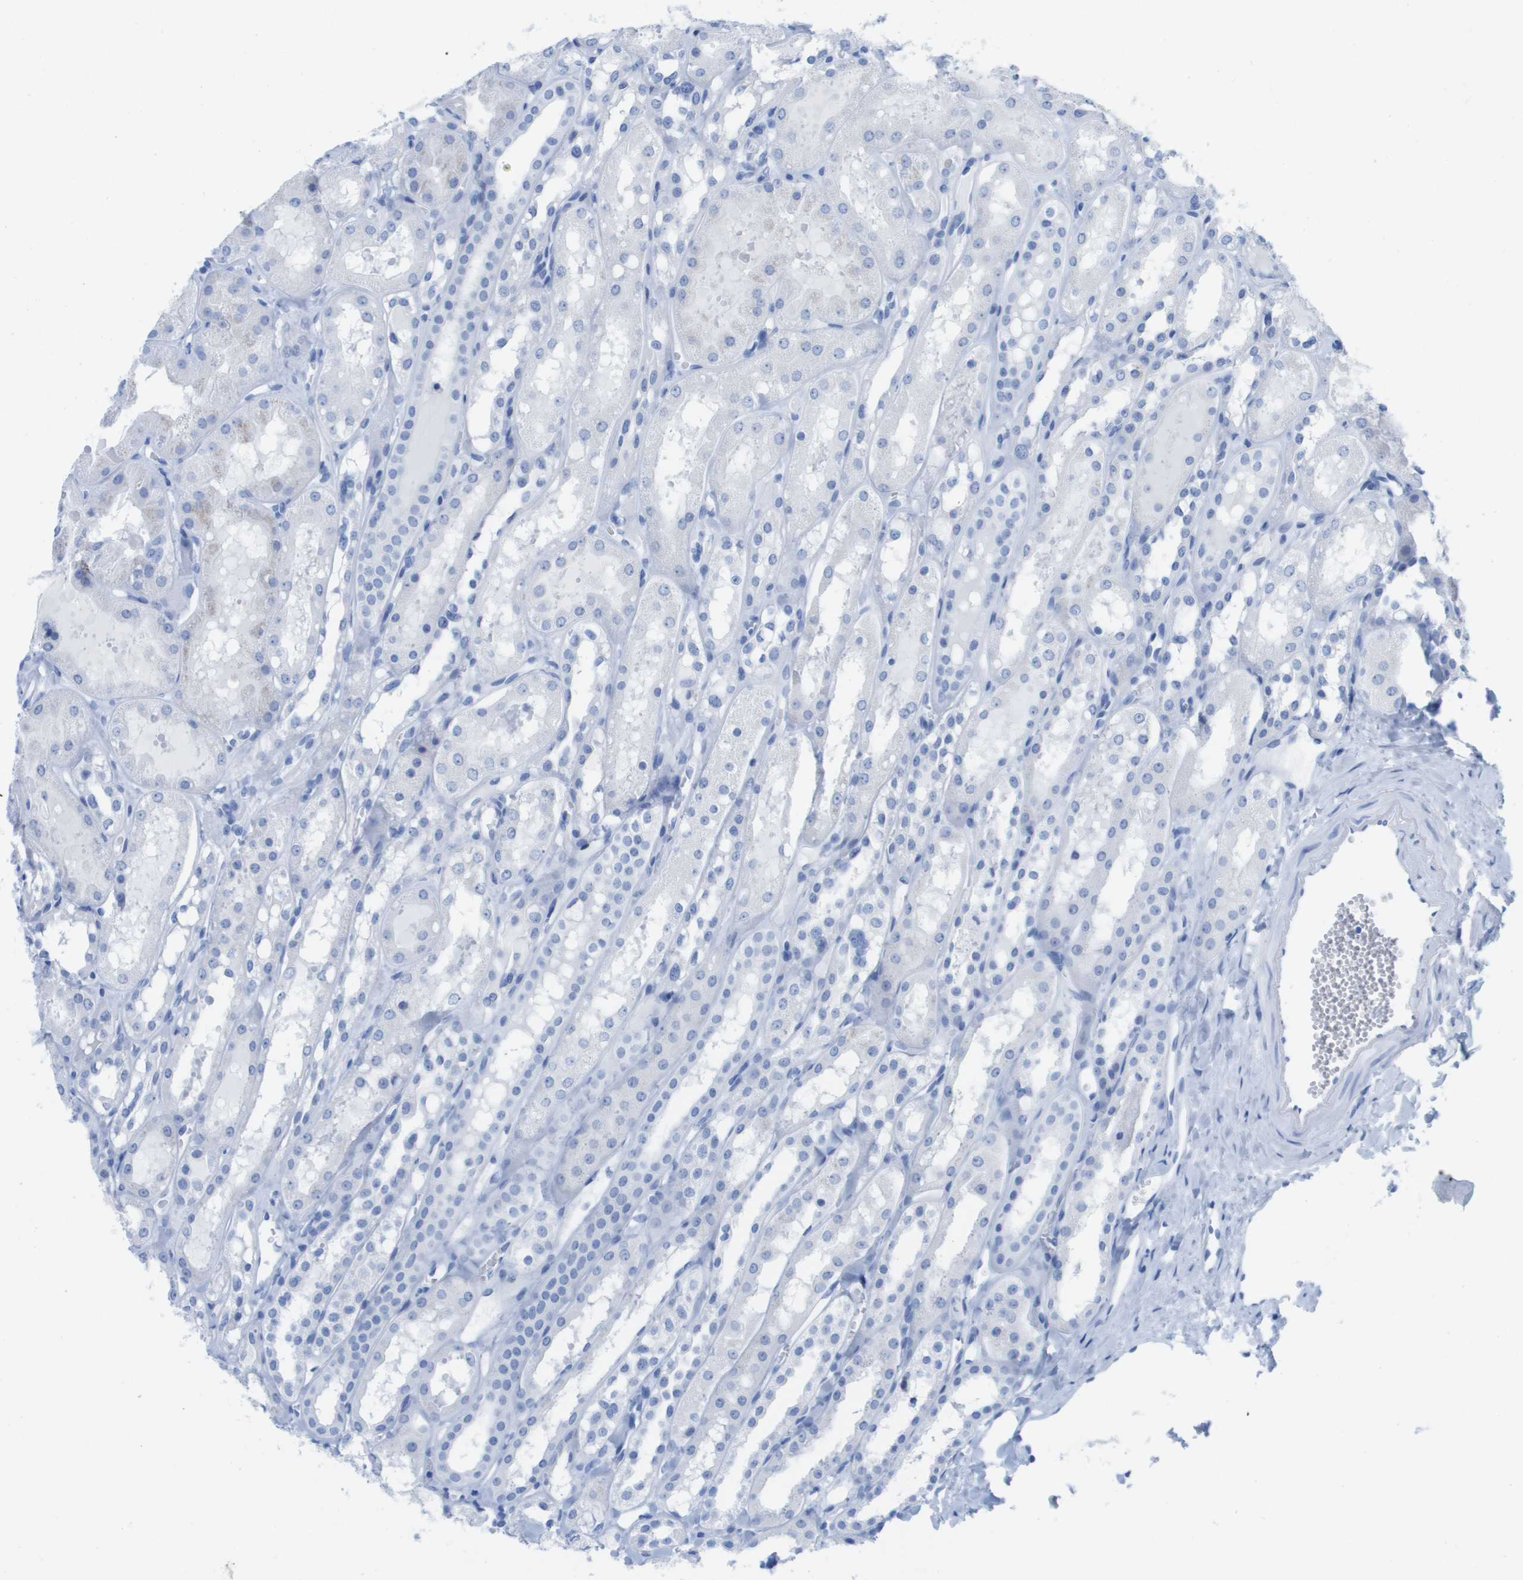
{"staining": {"intensity": "negative", "quantity": "none", "location": "none"}, "tissue": "kidney", "cell_type": "Cells in glomeruli", "image_type": "normal", "snomed": [{"axis": "morphology", "description": "Normal tissue, NOS"}, {"axis": "topography", "description": "Kidney"}, {"axis": "topography", "description": "Urinary bladder"}], "caption": "Human kidney stained for a protein using immunohistochemistry (IHC) reveals no positivity in cells in glomeruli.", "gene": "KCNA3", "patient": {"sex": "male", "age": 16}}